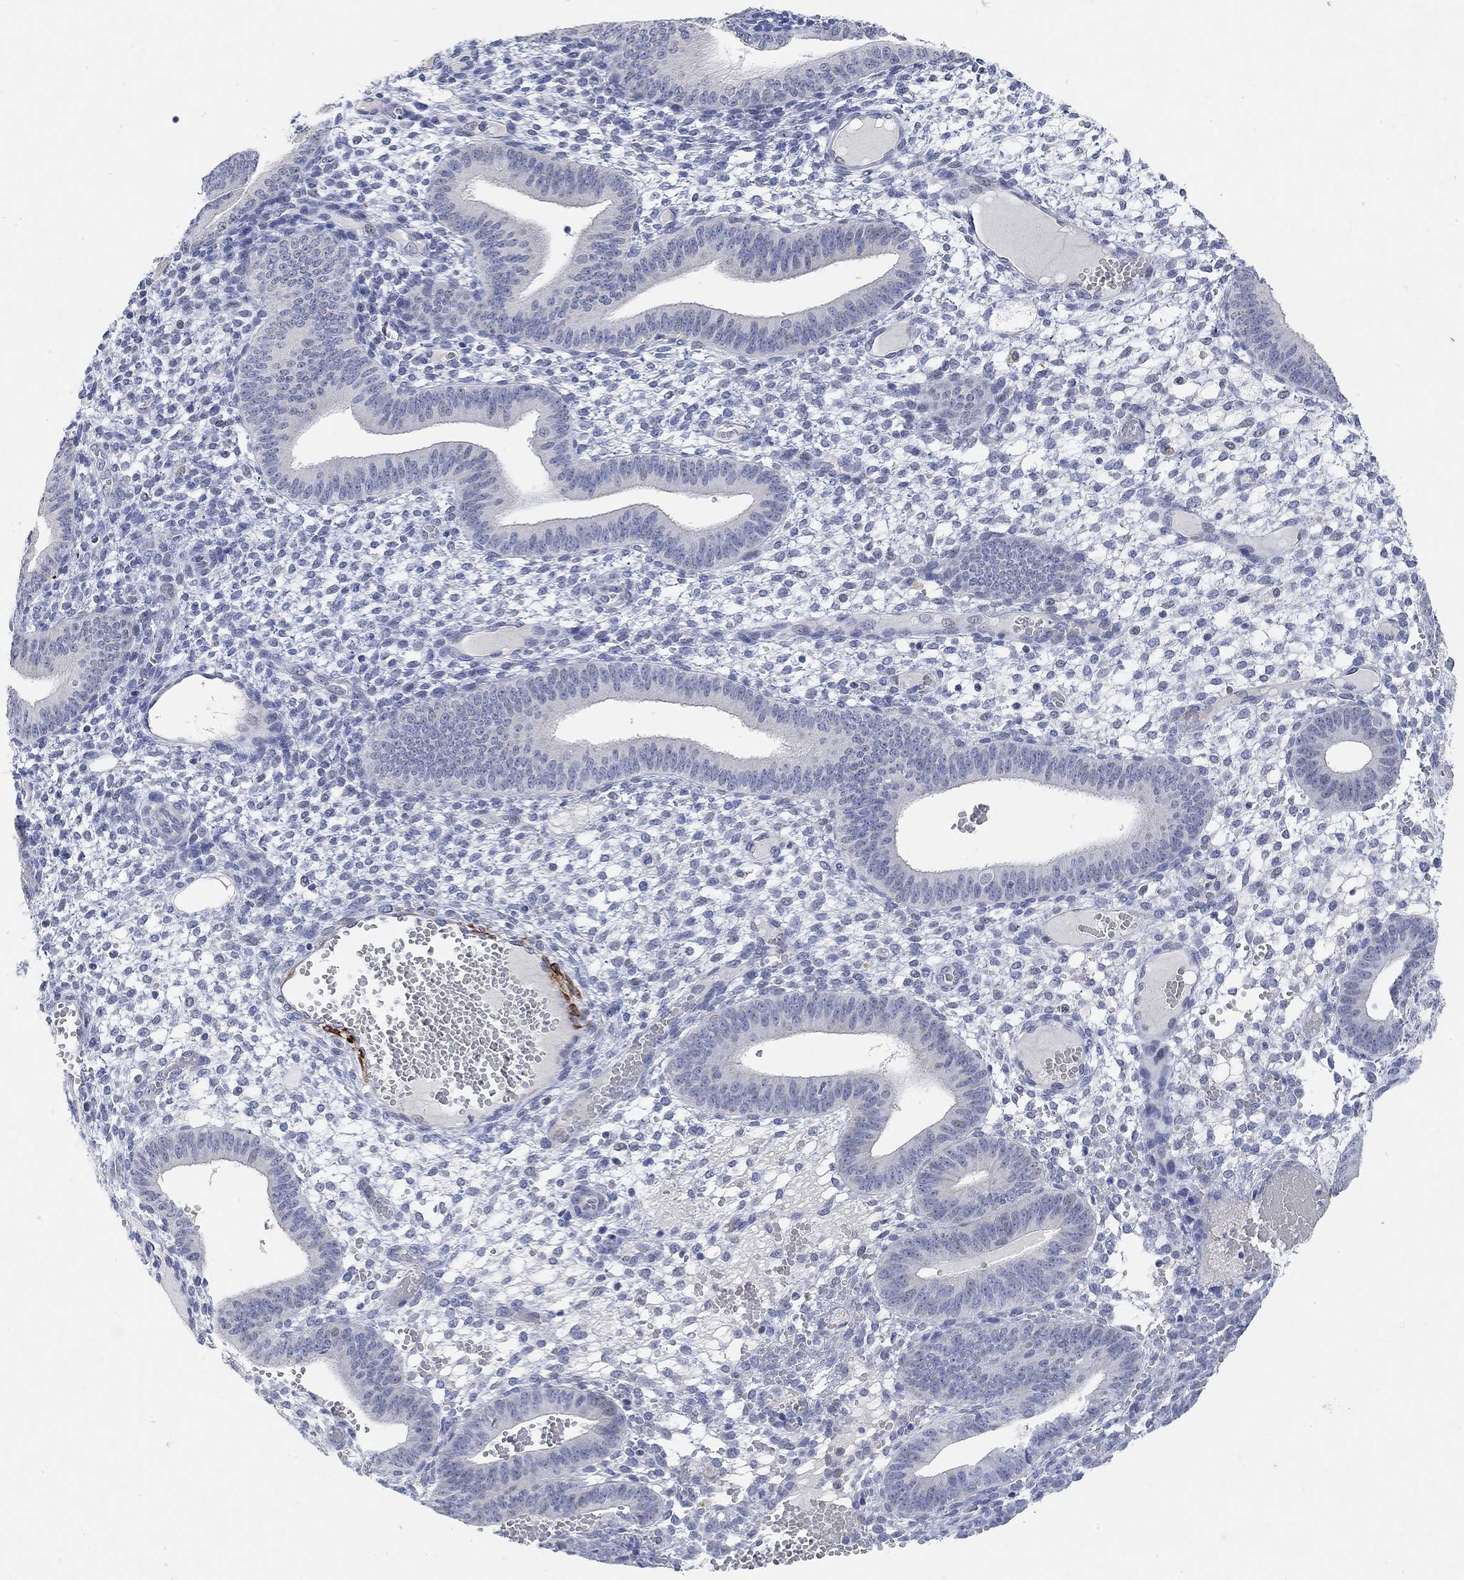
{"staining": {"intensity": "negative", "quantity": "none", "location": "none"}, "tissue": "endometrium", "cell_type": "Cells in endometrial stroma", "image_type": "normal", "snomed": [{"axis": "morphology", "description": "Normal tissue, NOS"}, {"axis": "topography", "description": "Endometrium"}], "caption": "Endometrium was stained to show a protein in brown. There is no significant expression in cells in endometrial stroma. (DAB (3,3'-diaminobenzidine) IHC with hematoxylin counter stain).", "gene": "VAT1L", "patient": {"sex": "female", "age": 42}}